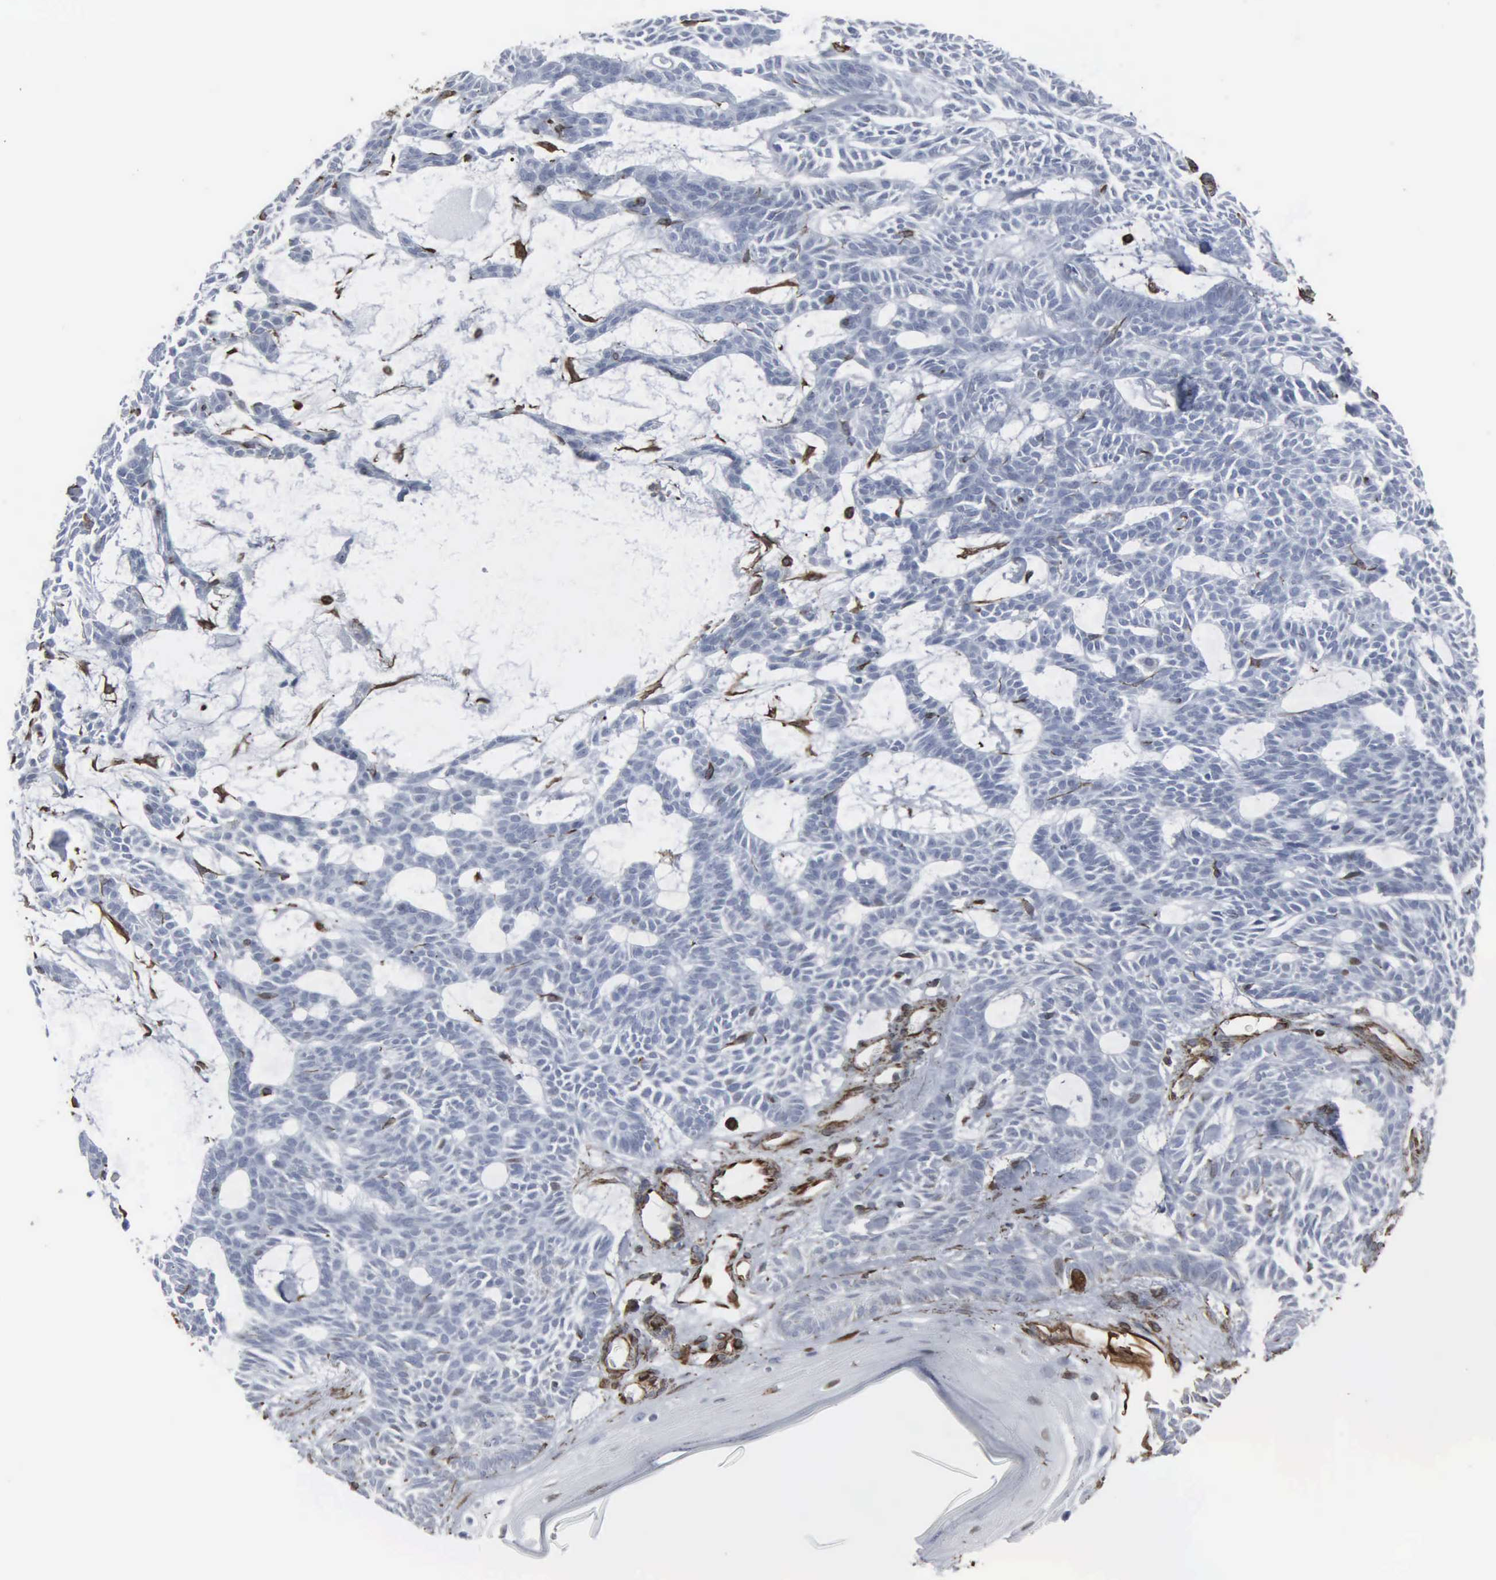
{"staining": {"intensity": "weak", "quantity": "<25%", "location": "nuclear"}, "tissue": "skin cancer", "cell_type": "Tumor cells", "image_type": "cancer", "snomed": [{"axis": "morphology", "description": "Basal cell carcinoma"}, {"axis": "topography", "description": "Skin"}], "caption": "A histopathology image of human skin cancer (basal cell carcinoma) is negative for staining in tumor cells. The staining is performed using DAB brown chromogen with nuclei counter-stained in using hematoxylin.", "gene": "CCNE1", "patient": {"sex": "male", "age": 75}}